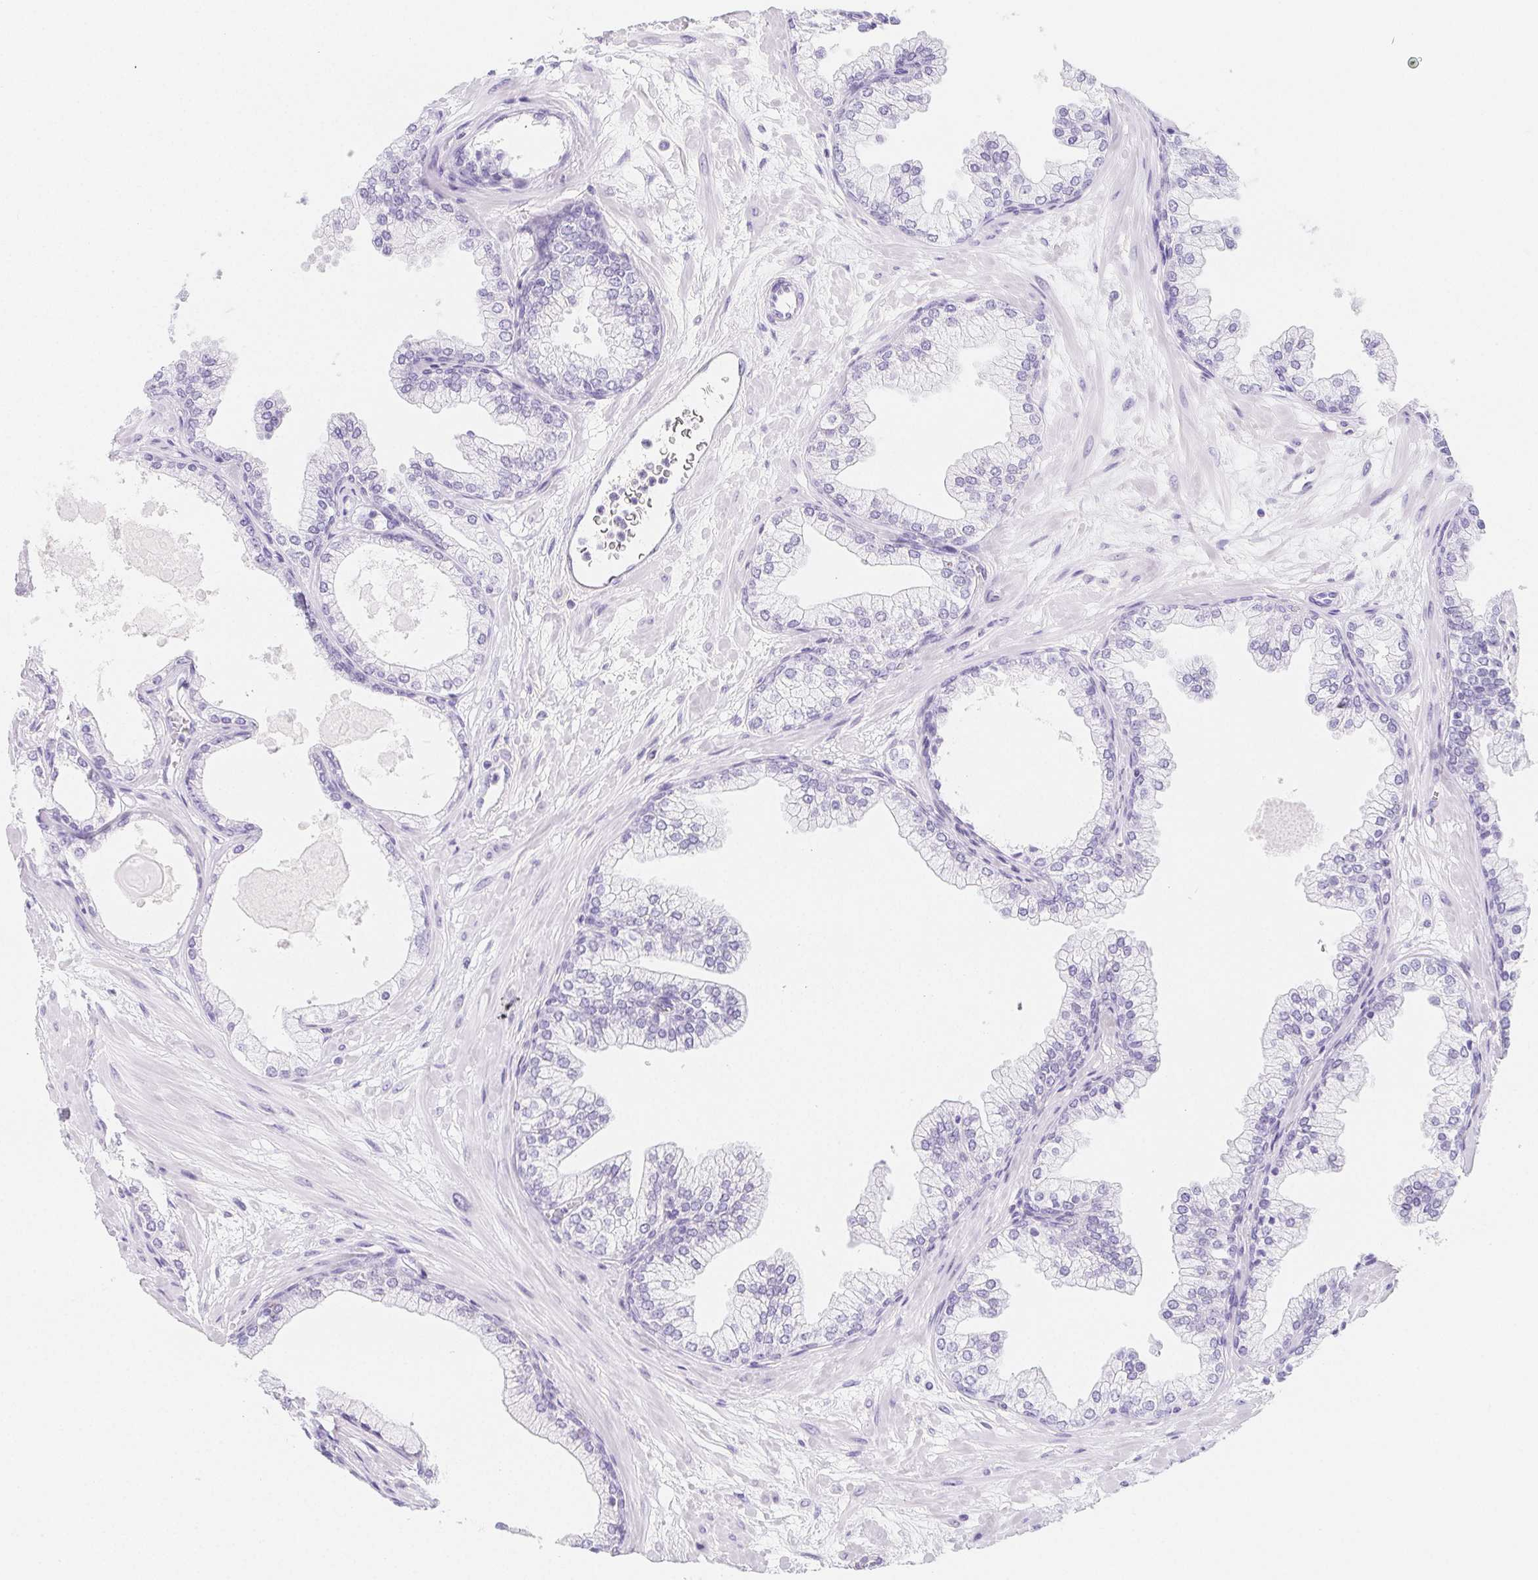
{"staining": {"intensity": "negative", "quantity": "none", "location": "none"}, "tissue": "prostate", "cell_type": "Glandular cells", "image_type": "normal", "snomed": [{"axis": "morphology", "description": "Normal tissue, NOS"}, {"axis": "topography", "description": "Prostate"}, {"axis": "topography", "description": "Peripheral nerve tissue"}], "caption": "An image of prostate stained for a protein displays no brown staining in glandular cells.", "gene": "ITIH2", "patient": {"sex": "male", "age": 61}}